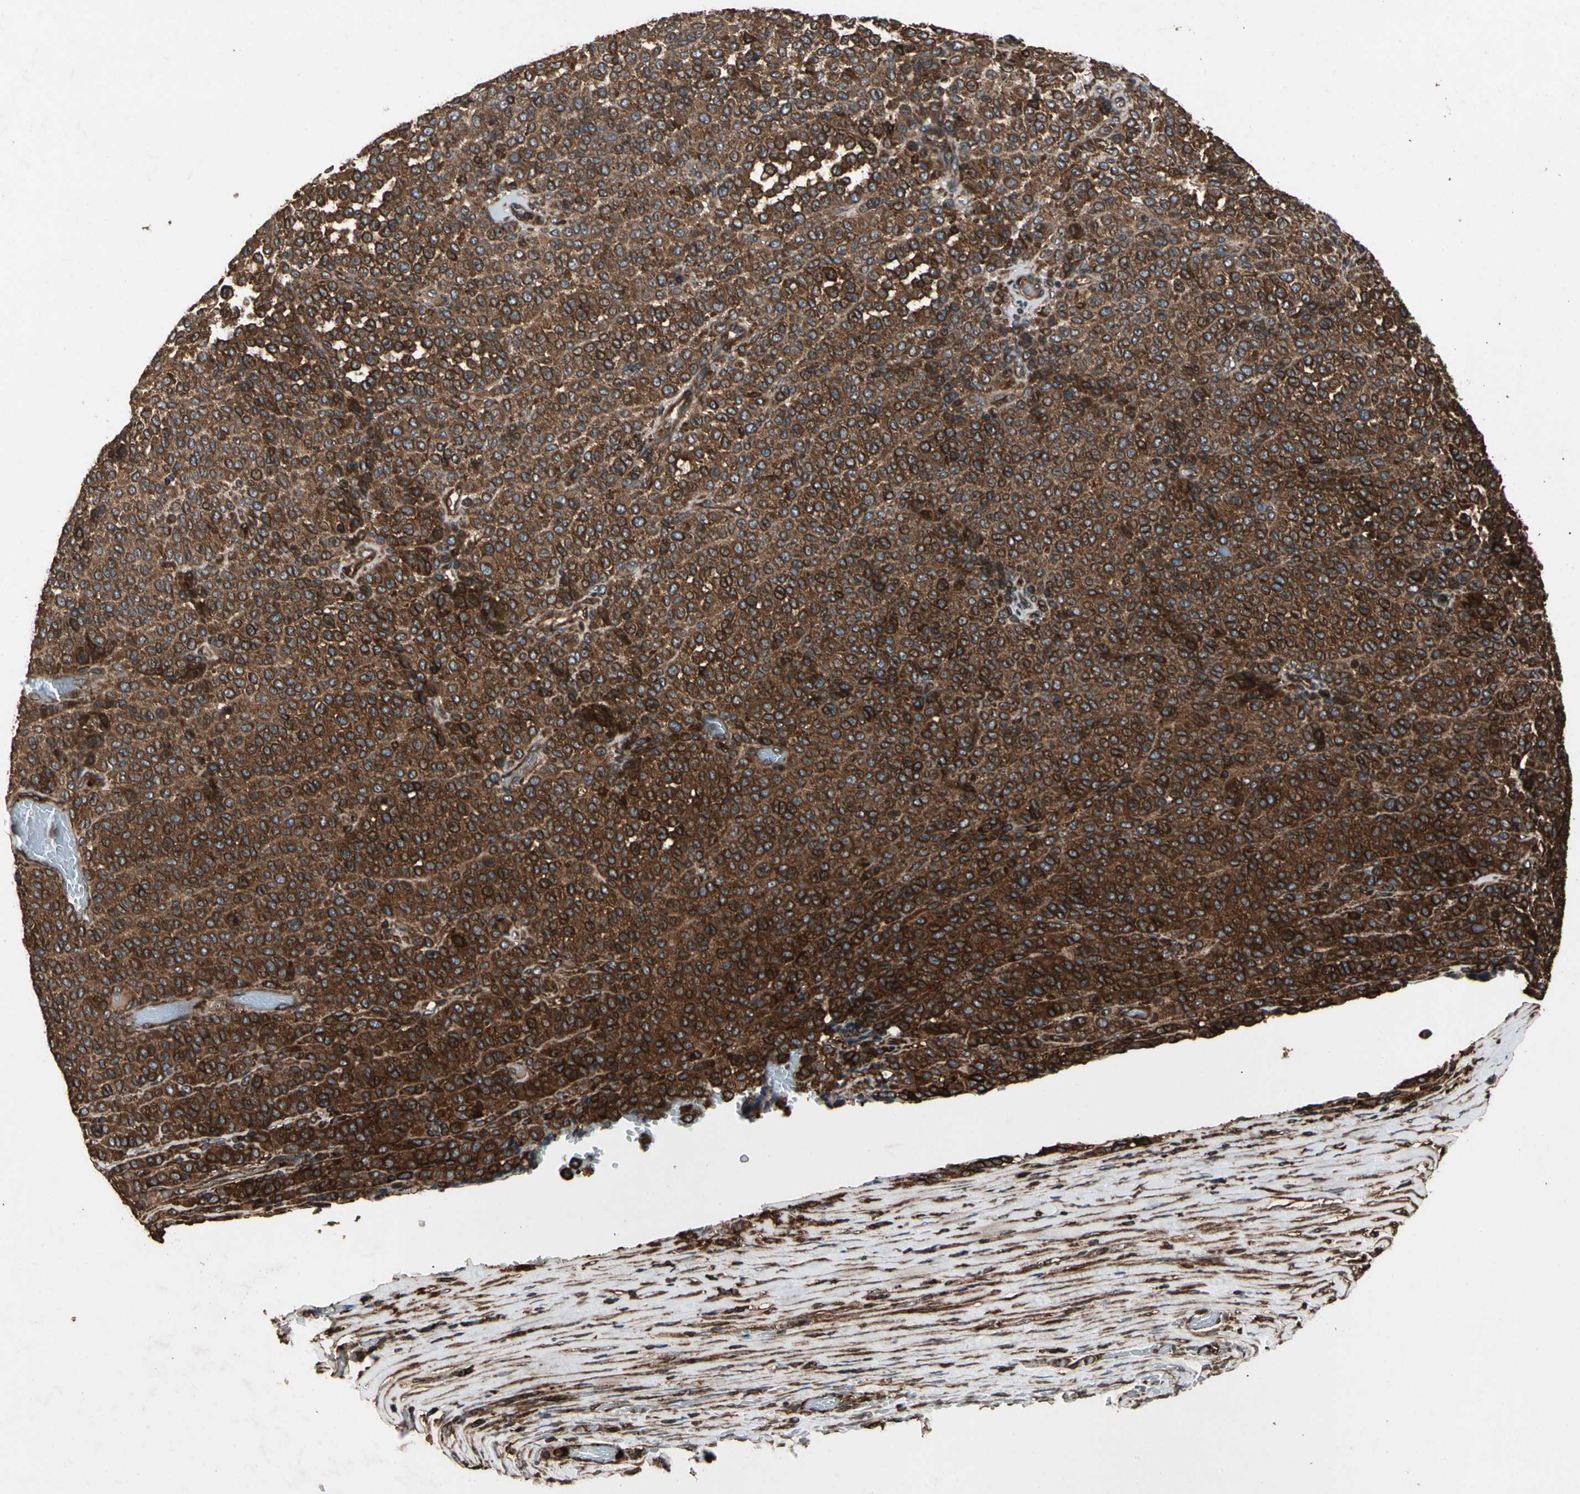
{"staining": {"intensity": "strong", "quantity": ">75%", "location": "cytoplasmic/membranous"}, "tissue": "melanoma", "cell_type": "Tumor cells", "image_type": "cancer", "snomed": [{"axis": "morphology", "description": "Malignant melanoma, Metastatic site"}, {"axis": "topography", "description": "Pancreas"}], "caption": "Protein expression analysis of melanoma exhibits strong cytoplasmic/membranous expression in approximately >75% of tumor cells.", "gene": "AGBL2", "patient": {"sex": "female", "age": 30}}